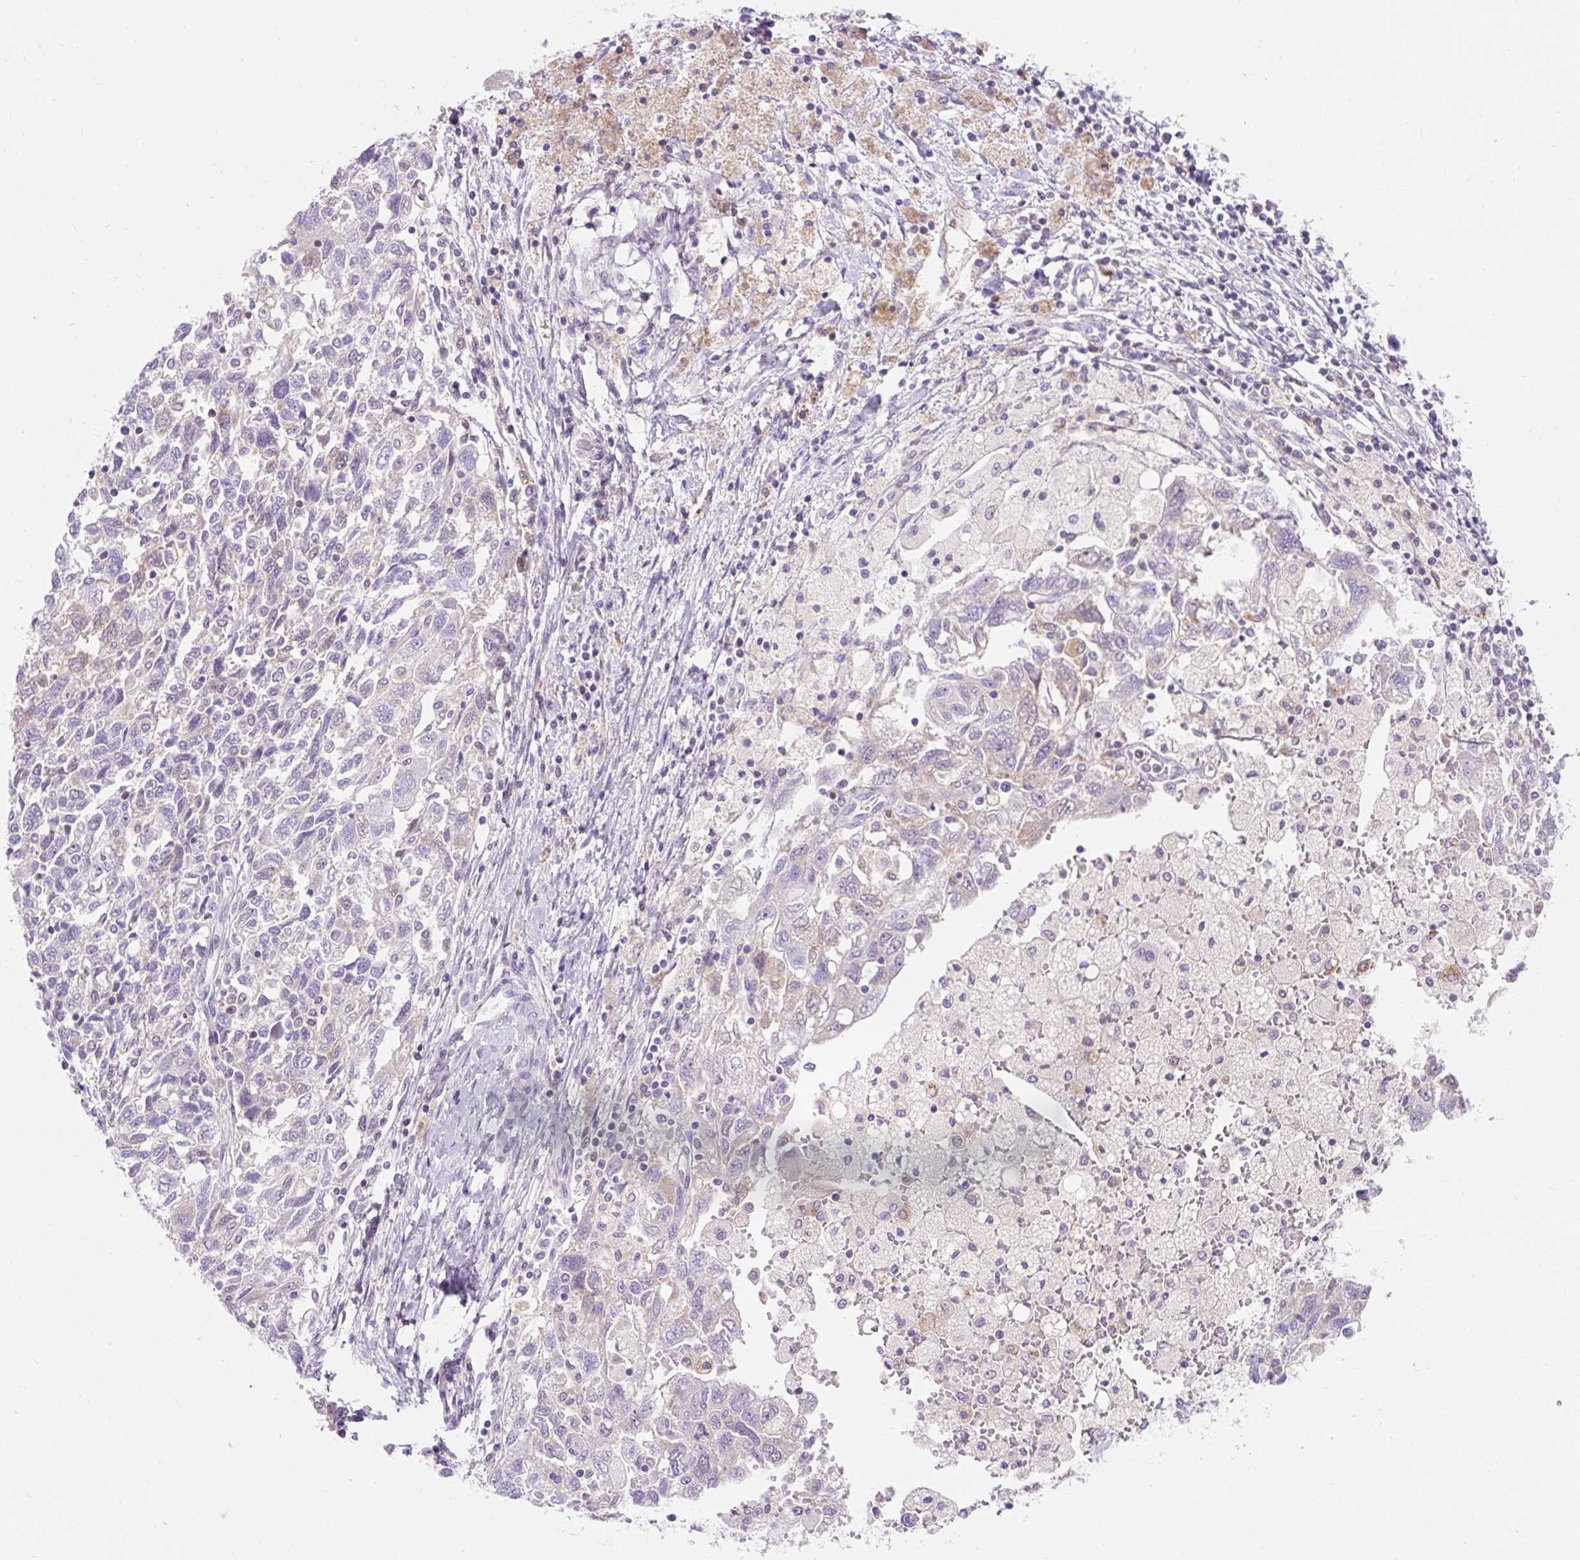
{"staining": {"intensity": "weak", "quantity": "<25%", "location": "cytoplasmic/membranous"}, "tissue": "ovarian cancer", "cell_type": "Tumor cells", "image_type": "cancer", "snomed": [{"axis": "morphology", "description": "Carcinoma, NOS"}, {"axis": "morphology", "description": "Cystadenocarcinoma, serous, NOS"}, {"axis": "topography", "description": "Ovary"}], "caption": "Photomicrograph shows no significant protein positivity in tumor cells of serous cystadenocarcinoma (ovarian). (DAB immunohistochemistry (IHC), high magnification).", "gene": "TMEM150C", "patient": {"sex": "female", "age": 69}}